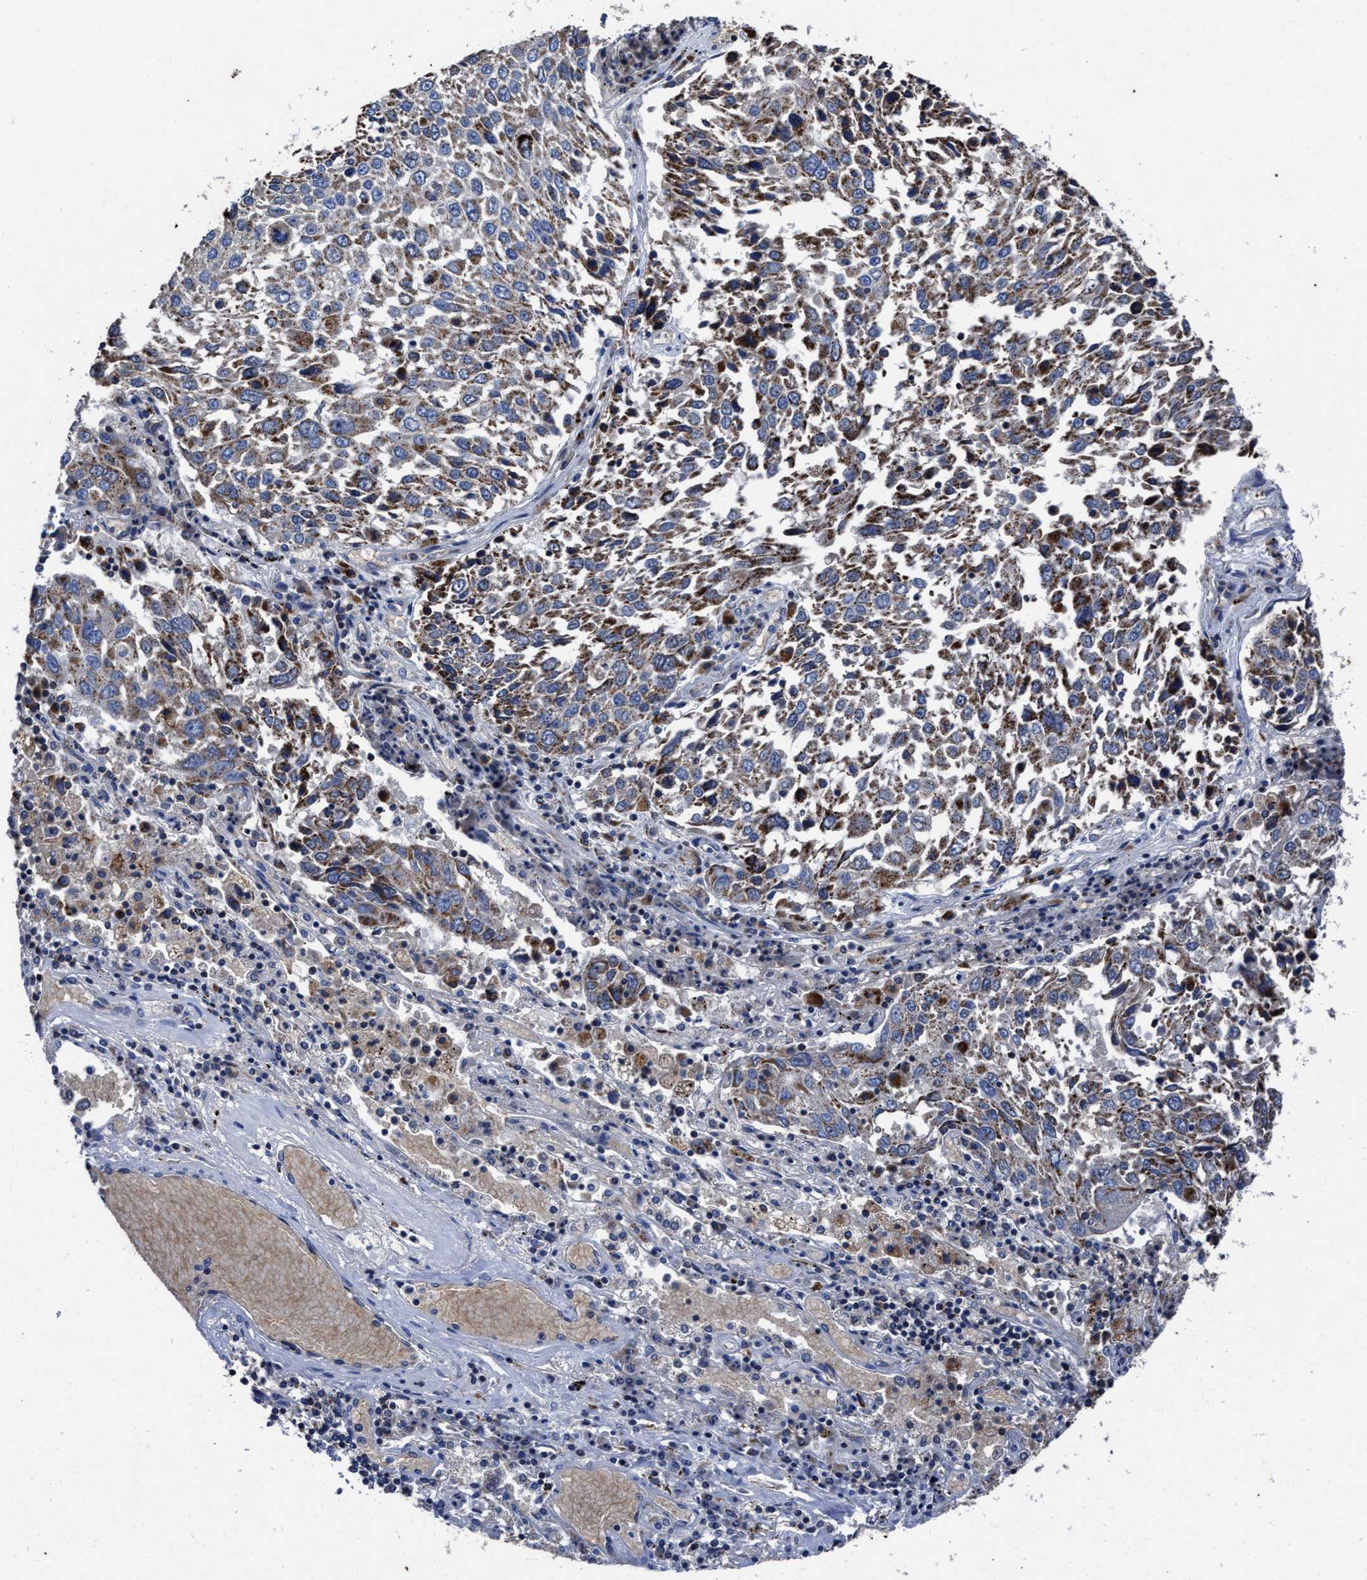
{"staining": {"intensity": "moderate", "quantity": "25%-75%", "location": "cytoplasmic/membranous"}, "tissue": "lung cancer", "cell_type": "Tumor cells", "image_type": "cancer", "snomed": [{"axis": "morphology", "description": "Squamous cell carcinoma, NOS"}, {"axis": "topography", "description": "Lung"}], "caption": "A high-resolution micrograph shows IHC staining of squamous cell carcinoma (lung), which reveals moderate cytoplasmic/membranous expression in approximately 25%-75% of tumor cells.", "gene": "CACNA1D", "patient": {"sex": "male", "age": 65}}